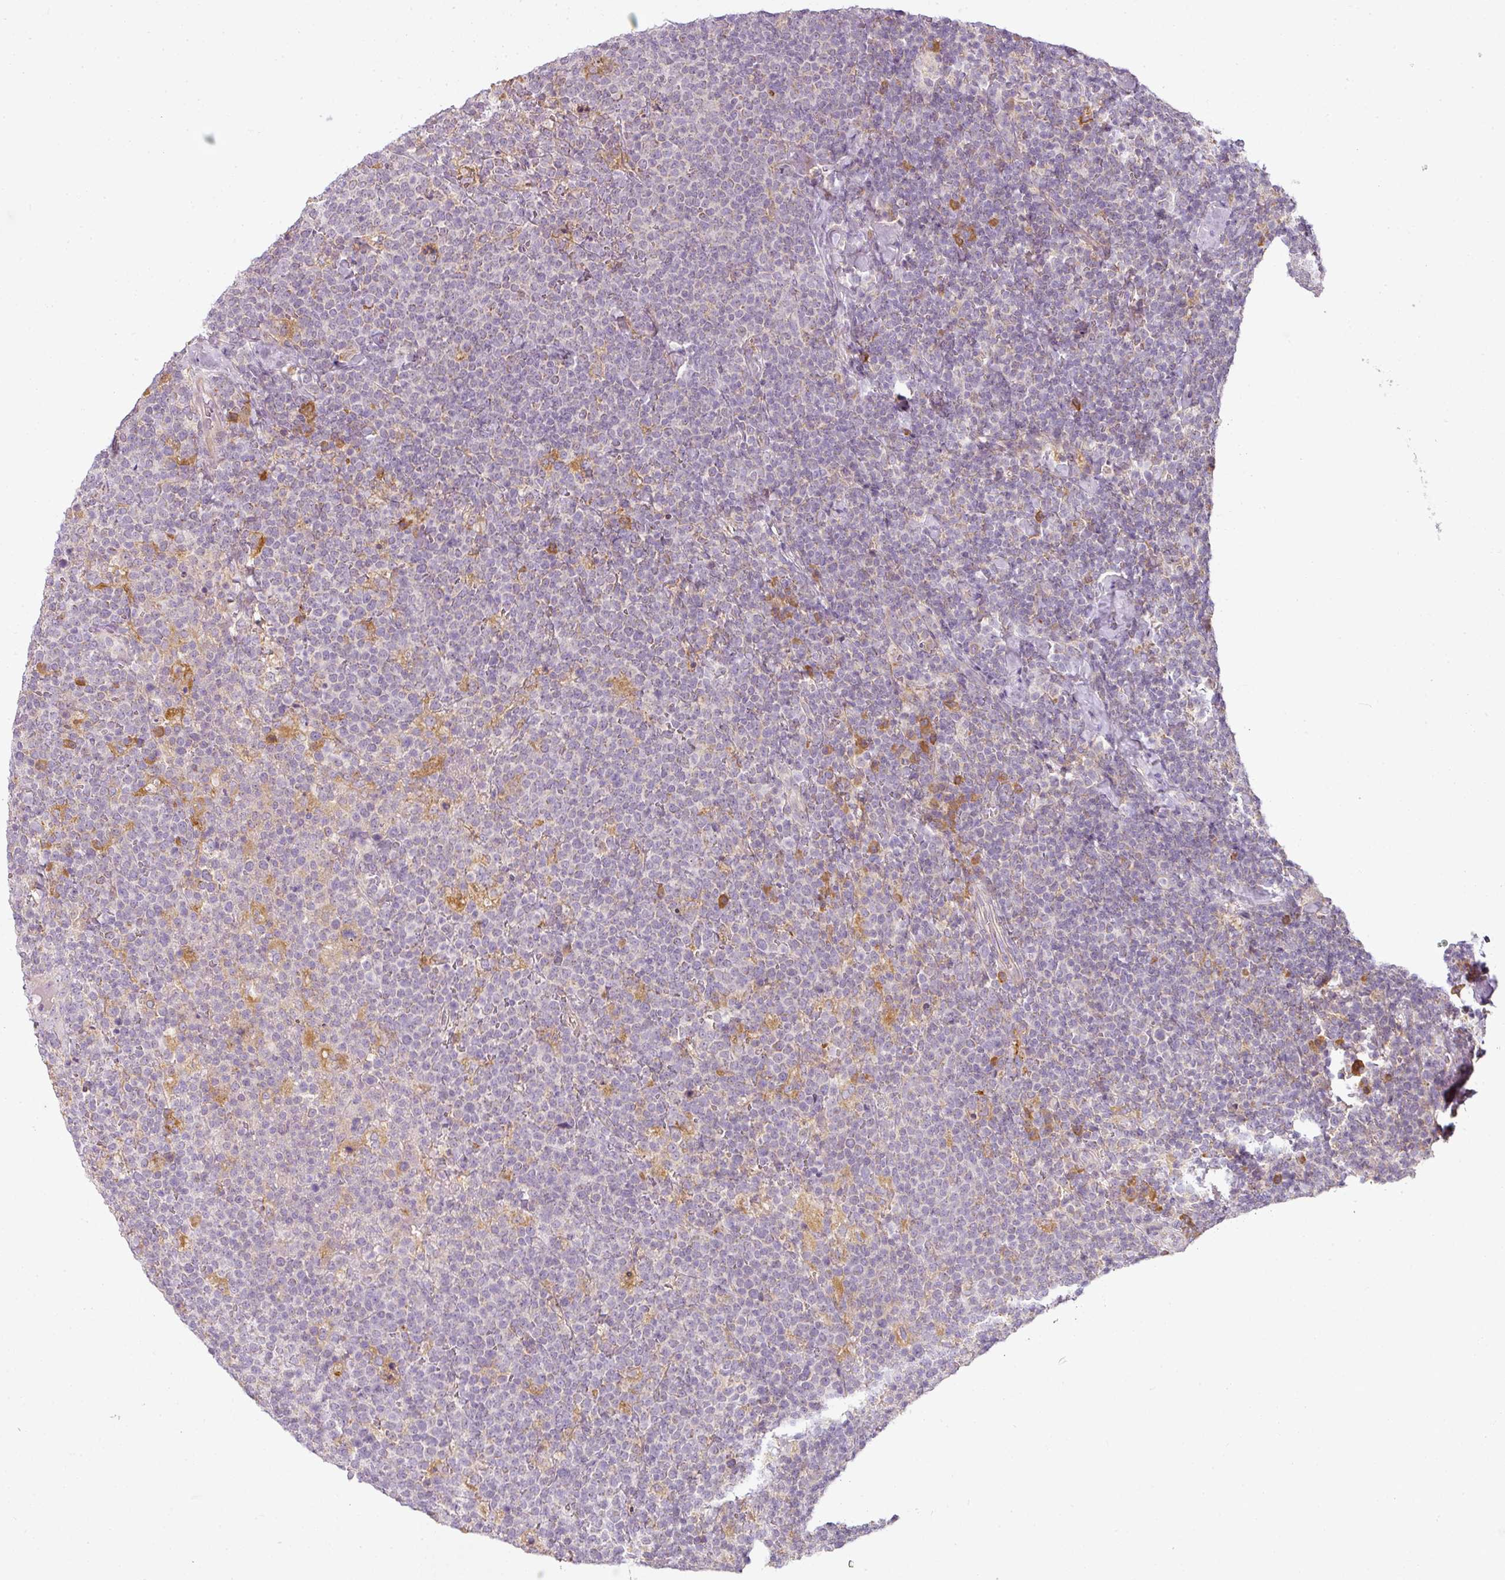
{"staining": {"intensity": "moderate", "quantity": "<25%", "location": "cytoplasmic/membranous"}, "tissue": "lymphoma", "cell_type": "Tumor cells", "image_type": "cancer", "snomed": [{"axis": "morphology", "description": "Malignant lymphoma, non-Hodgkin's type, High grade"}, {"axis": "topography", "description": "Lymph node"}], "caption": "Immunohistochemistry (IHC) histopathology image of neoplastic tissue: lymphoma stained using immunohistochemistry reveals low levels of moderate protein expression localized specifically in the cytoplasmic/membranous of tumor cells, appearing as a cytoplasmic/membranous brown color.", "gene": "LY75", "patient": {"sex": "male", "age": 61}}